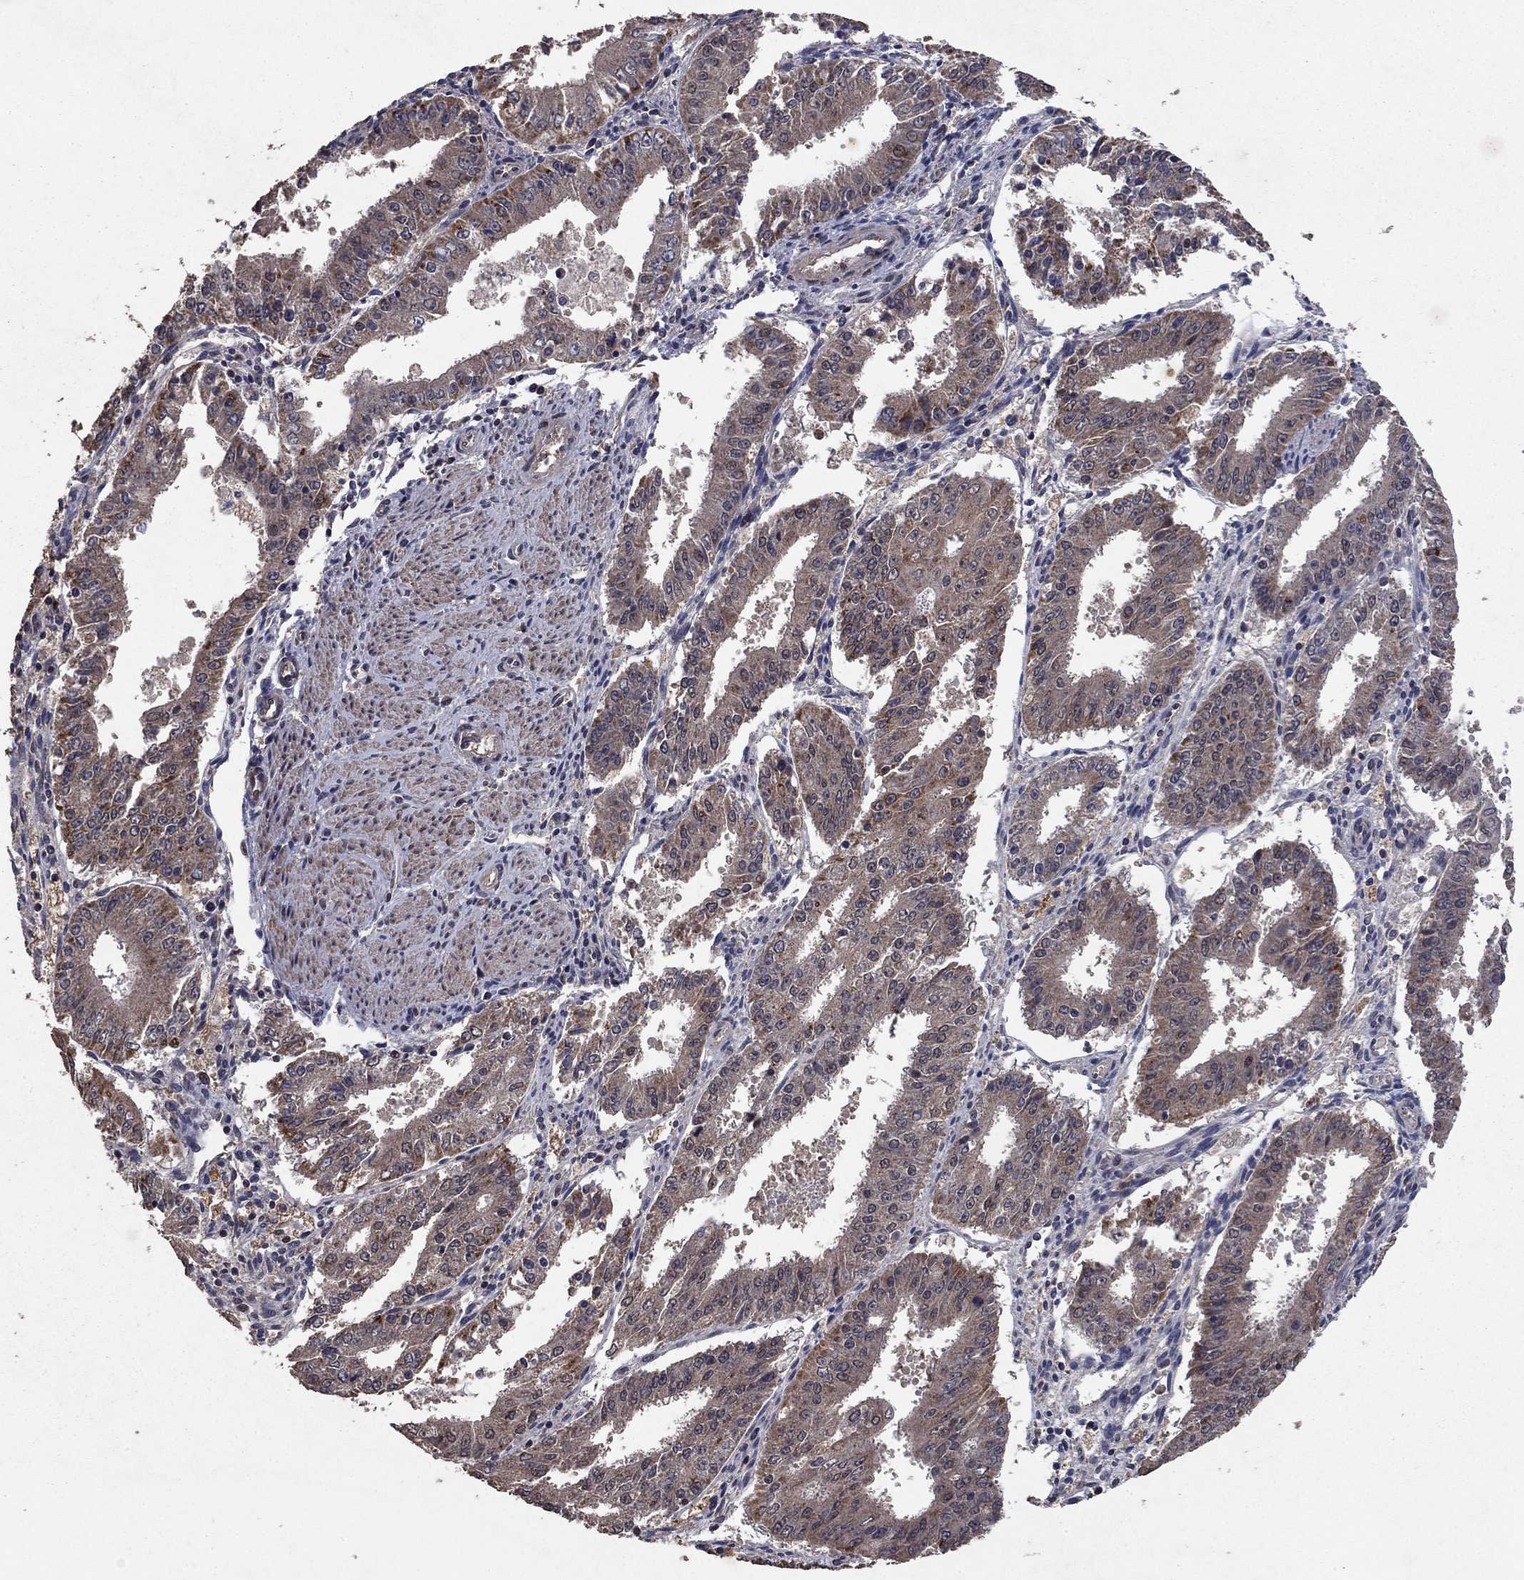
{"staining": {"intensity": "moderate", "quantity": "<25%", "location": "cytoplasmic/membranous"}, "tissue": "ovarian cancer", "cell_type": "Tumor cells", "image_type": "cancer", "snomed": [{"axis": "morphology", "description": "Carcinoma, endometroid"}, {"axis": "topography", "description": "Ovary"}], "caption": "Protein analysis of ovarian cancer tissue reveals moderate cytoplasmic/membranous staining in about <25% of tumor cells.", "gene": "DHRS1", "patient": {"sex": "female", "age": 42}}